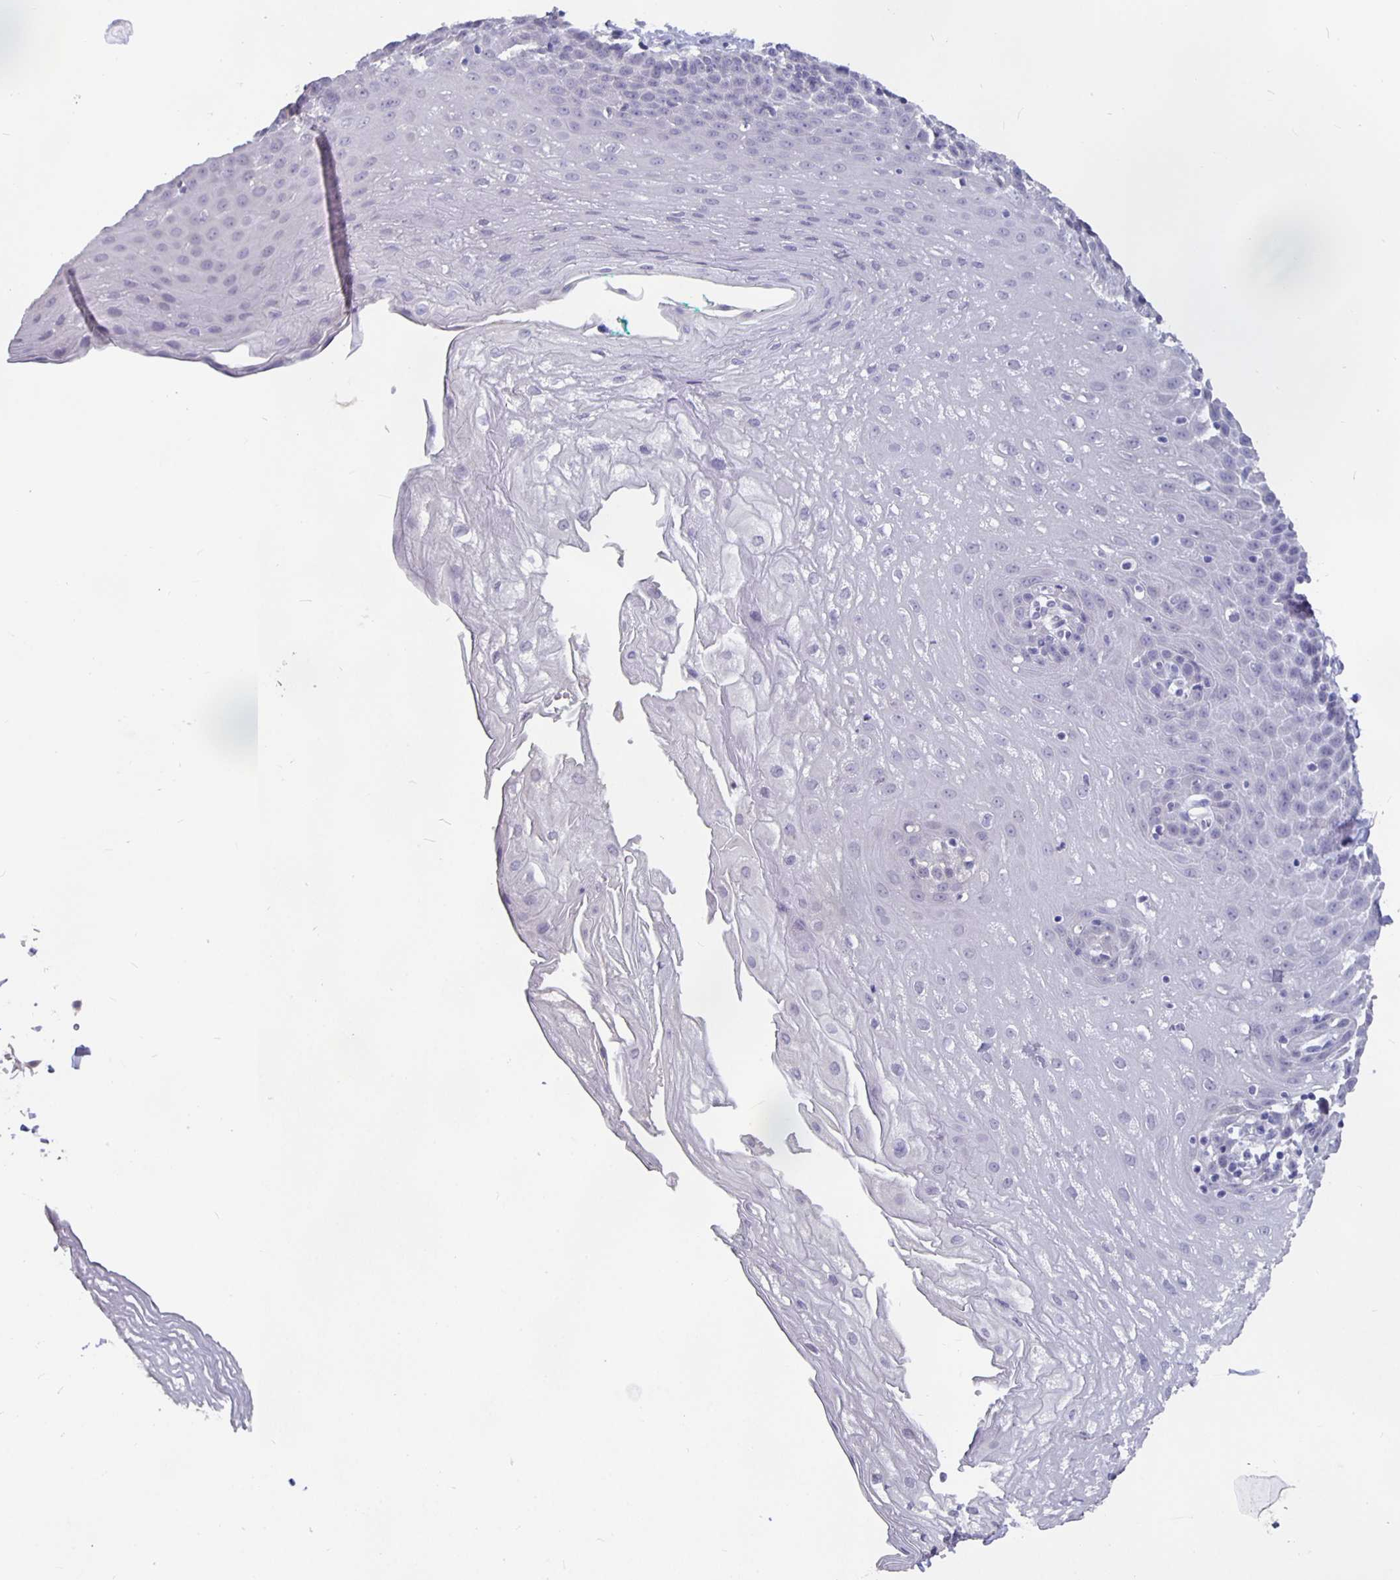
{"staining": {"intensity": "negative", "quantity": "none", "location": "none"}, "tissue": "esophagus", "cell_type": "Squamous epithelial cells", "image_type": "normal", "snomed": [{"axis": "morphology", "description": "Normal tissue, NOS"}, {"axis": "topography", "description": "Esophagus"}], "caption": "Immunohistochemistry of normal esophagus displays no expression in squamous epithelial cells.", "gene": "GPX4", "patient": {"sex": "female", "age": 81}}